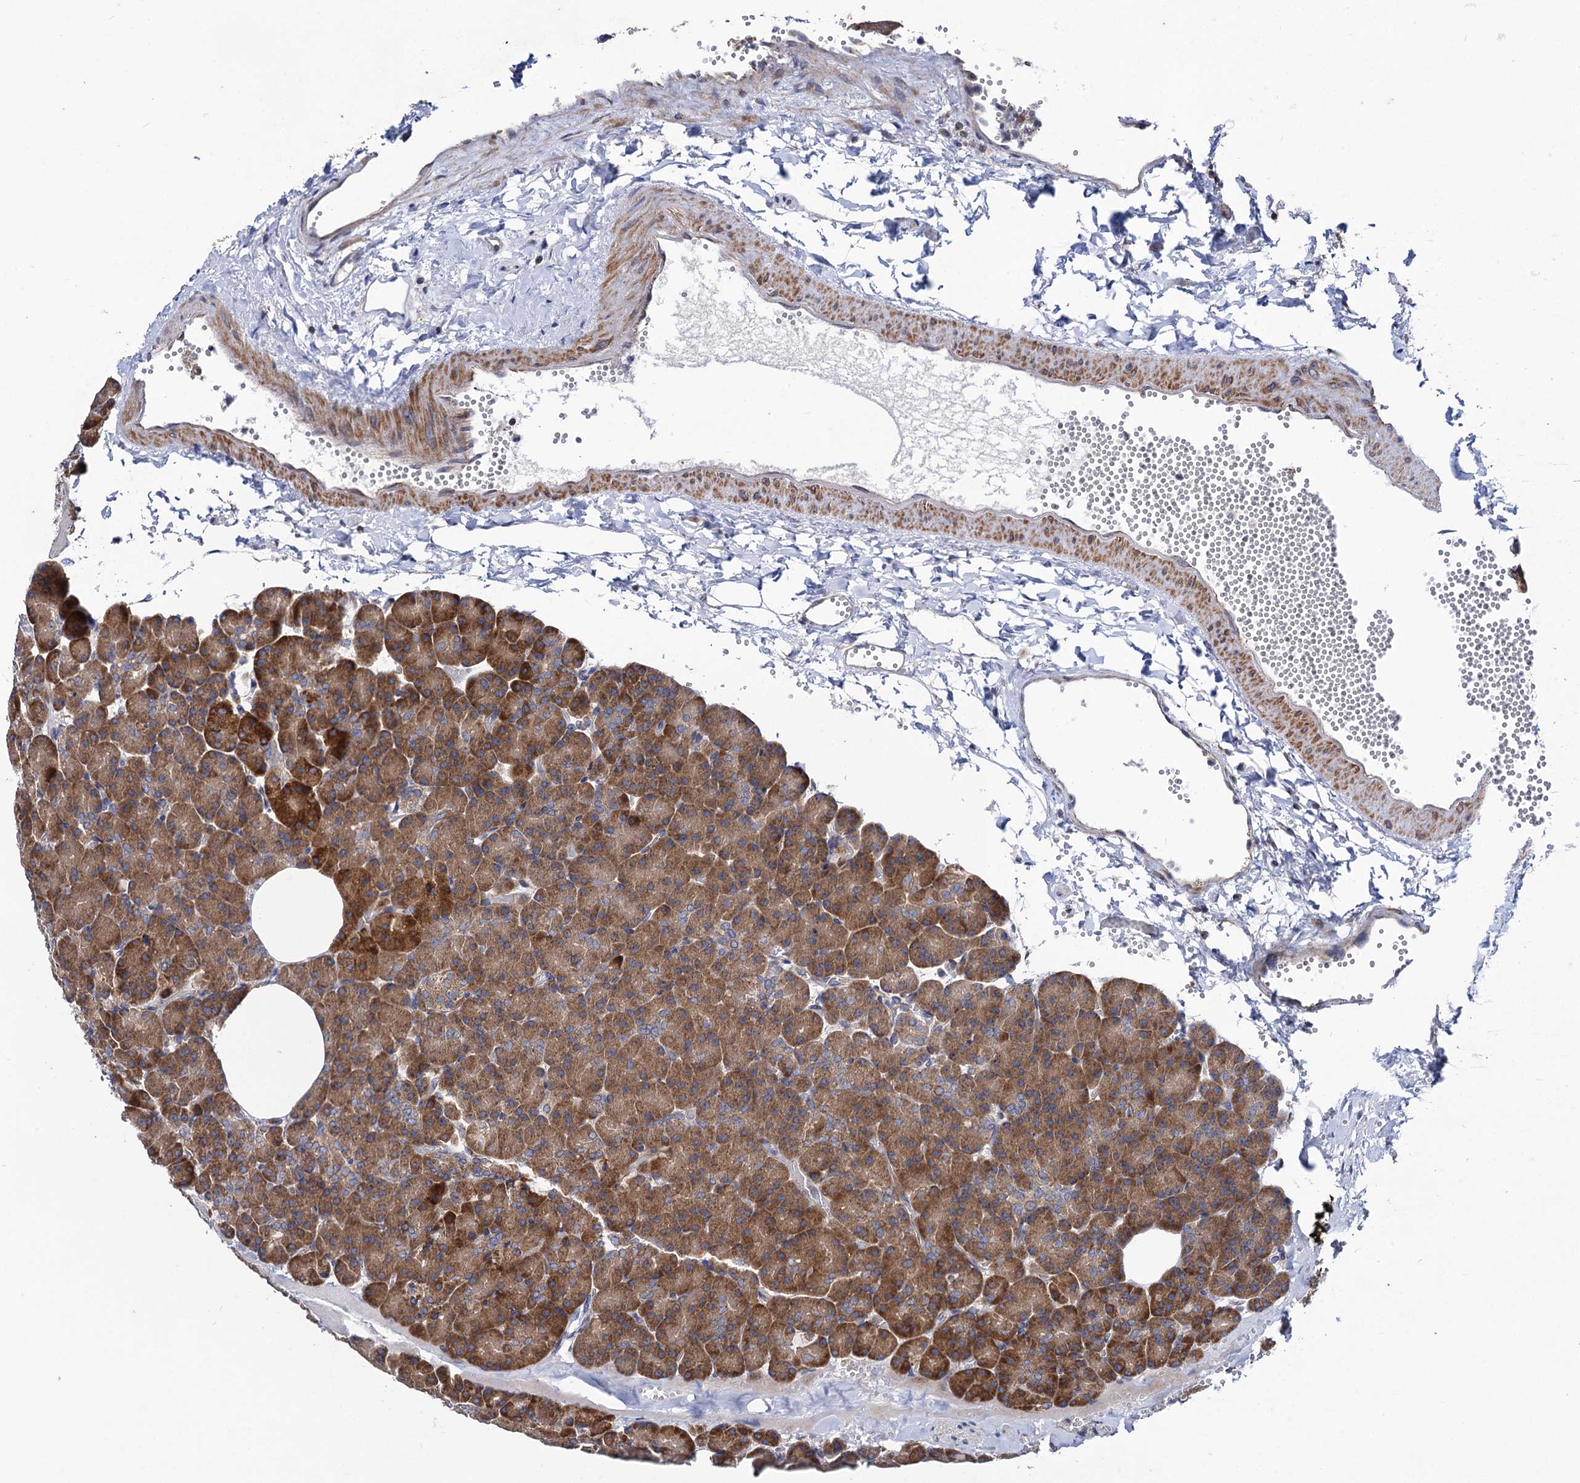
{"staining": {"intensity": "moderate", "quantity": ">75%", "location": "cytoplasmic/membranous"}, "tissue": "pancreas", "cell_type": "Exocrine glandular cells", "image_type": "normal", "snomed": [{"axis": "morphology", "description": "Normal tissue, NOS"}, {"axis": "morphology", "description": "Carcinoid, malignant, NOS"}, {"axis": "topography", "description": "Pancreas"}], "caption": "Brown immunohistochemical staining in normal human pancreas shows moderate cytoplasmic/membranous expression in about >75% of exocrine glandular cells.", "gene": "DYDC1", "patient": {"sex": "female", "age": 35}}